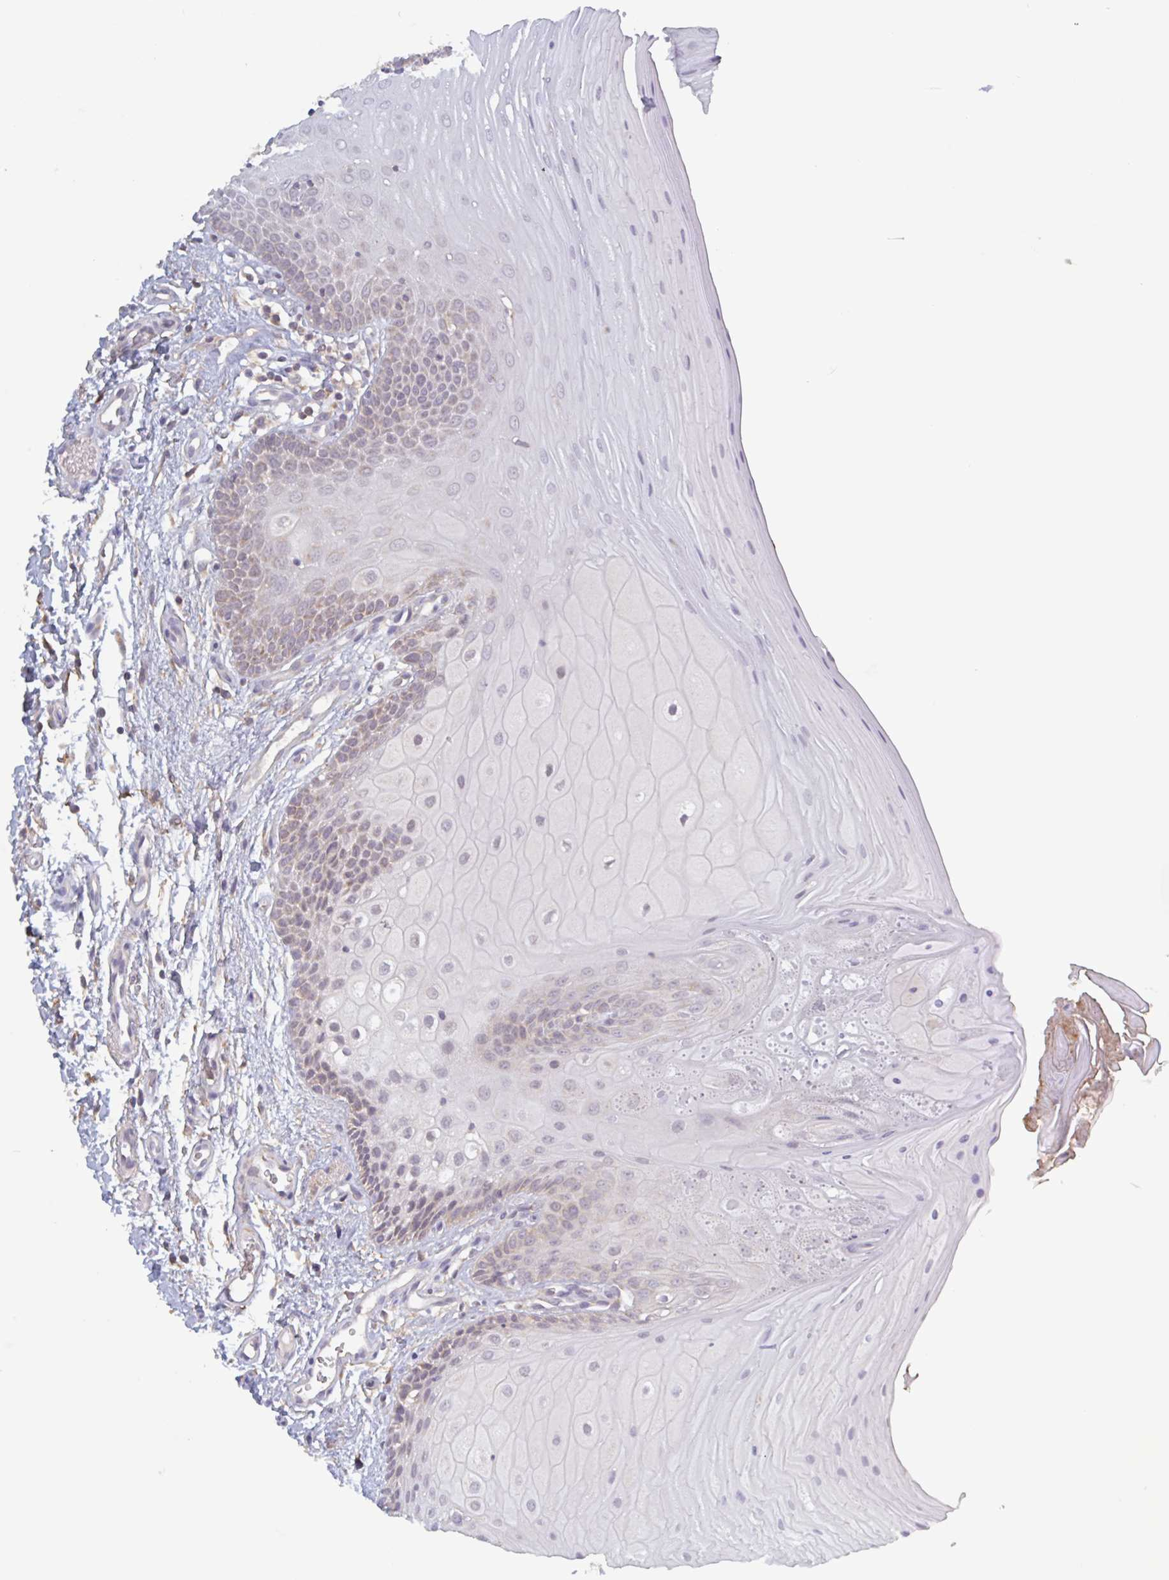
{"staining": {"intensity": "weak", "quantity": "25%-75%", "location": "cytoplasmic/membranous"}, "tissue": "oral mucosa", "cell_type": "Squamous epithelial cells", "image_type": "normal", "snomed": [{"axis": "morphology", "description": "Normal tissue, NOS"}, {"axis": "topography", "description": "Oral tissue"}, {"axis": "topography", "description": "Tounge, NOS"}, {"axis": "topography", "description": "Head-Neck"}], "caption": "Unremarkable oral mucosa shows weak cytoplasmic/membranous staining in approximately 25%-75% of squamous epithelial cells.", "gene": "SURF1", "patient": {"sex": "female", "age": 84}}